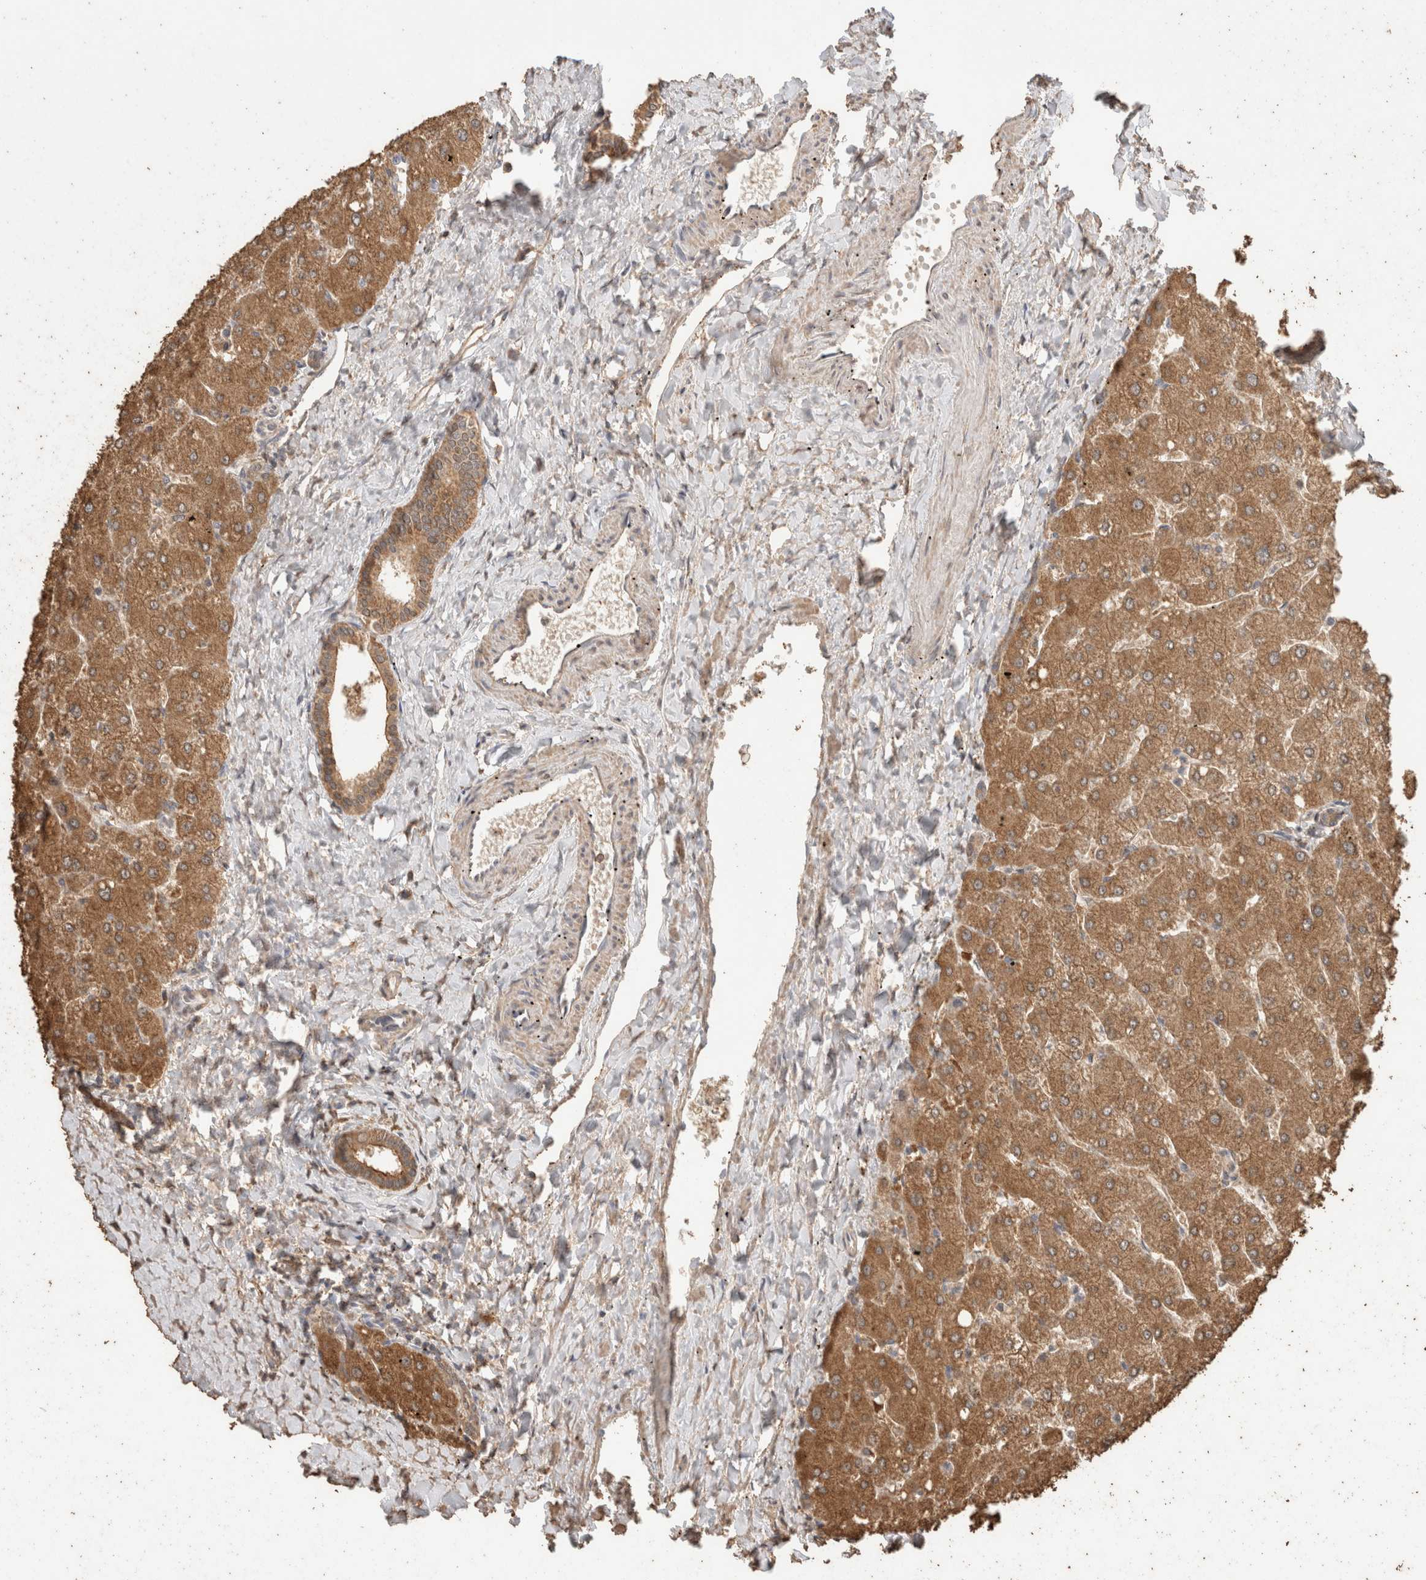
{"staining": {"intensity": "weak", "quantity": ">75%", "location": "cytoplasmic/membranous"}, "tissue": "liver", "cell_type": "Cholangiocytes", "image_type": "normal", "snomed": [{"axis": "morphology", "description": "Normal tissue, NOS"}, {"axis": "topography", "description": "Liver"}], "caption": "Human liver stained with a brown dye exhibits weak cytoplasmic/membranous positive positivity in approximately >75% of cholangiocytes.", "gene": "CX3CL1", "patient": {"sex": "male", "age": 55}}